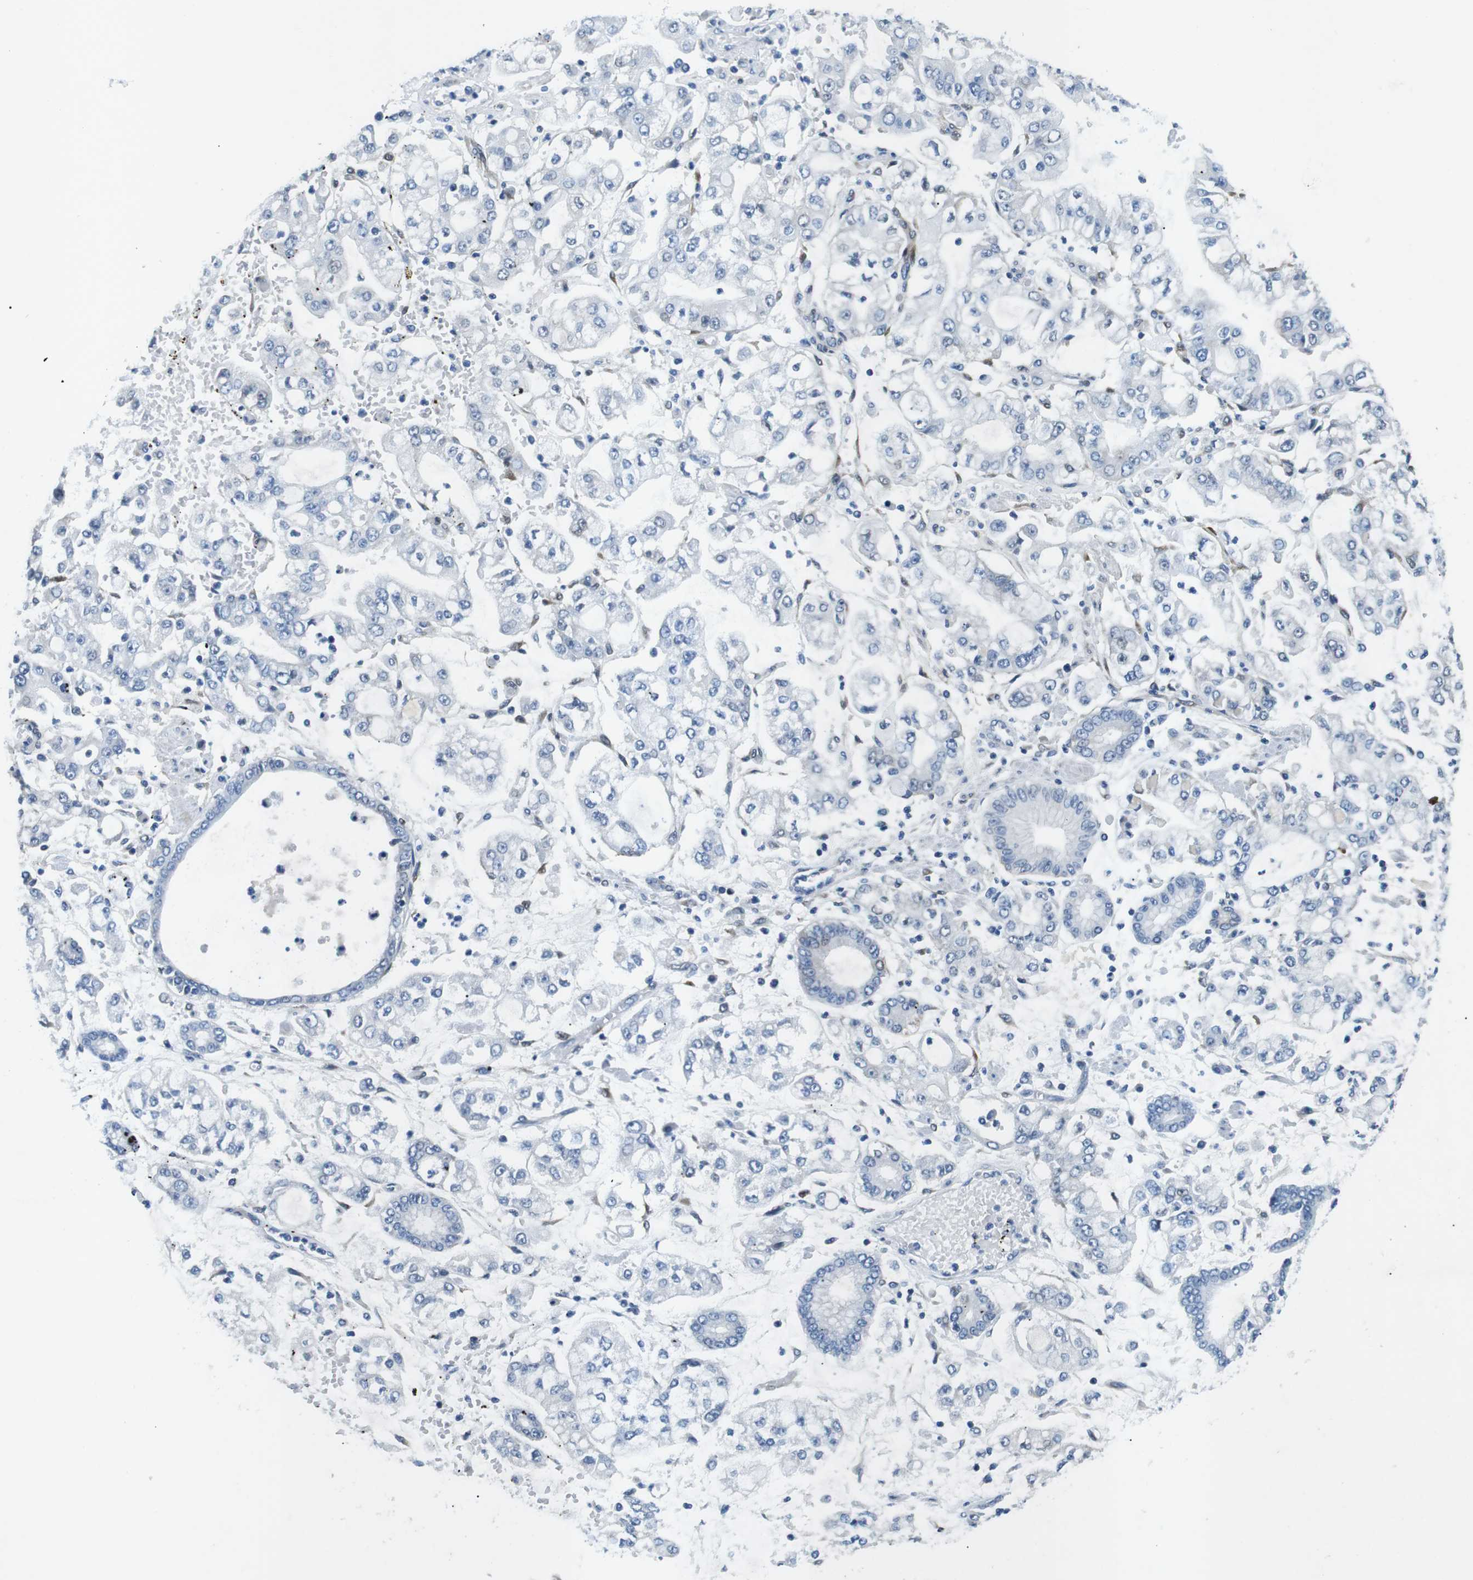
{"staining": {"intensity": "negative", "quantity": "none", "location": "none"}, "tissue": "stomach cancer", "cell_type": "Tumor cells", "image_type": "cancer", "snomed": [{"axis": "morphology", "description": "Adenocarcinoma, NOS"}, {"axis": "topography", "description": "Stomach"}], "caption": "Tumor cells show no significant staining in adenocarcinoma (stomach).", "gene": "PHLDA1", "patient": {"sex": "male", "age": 76}}